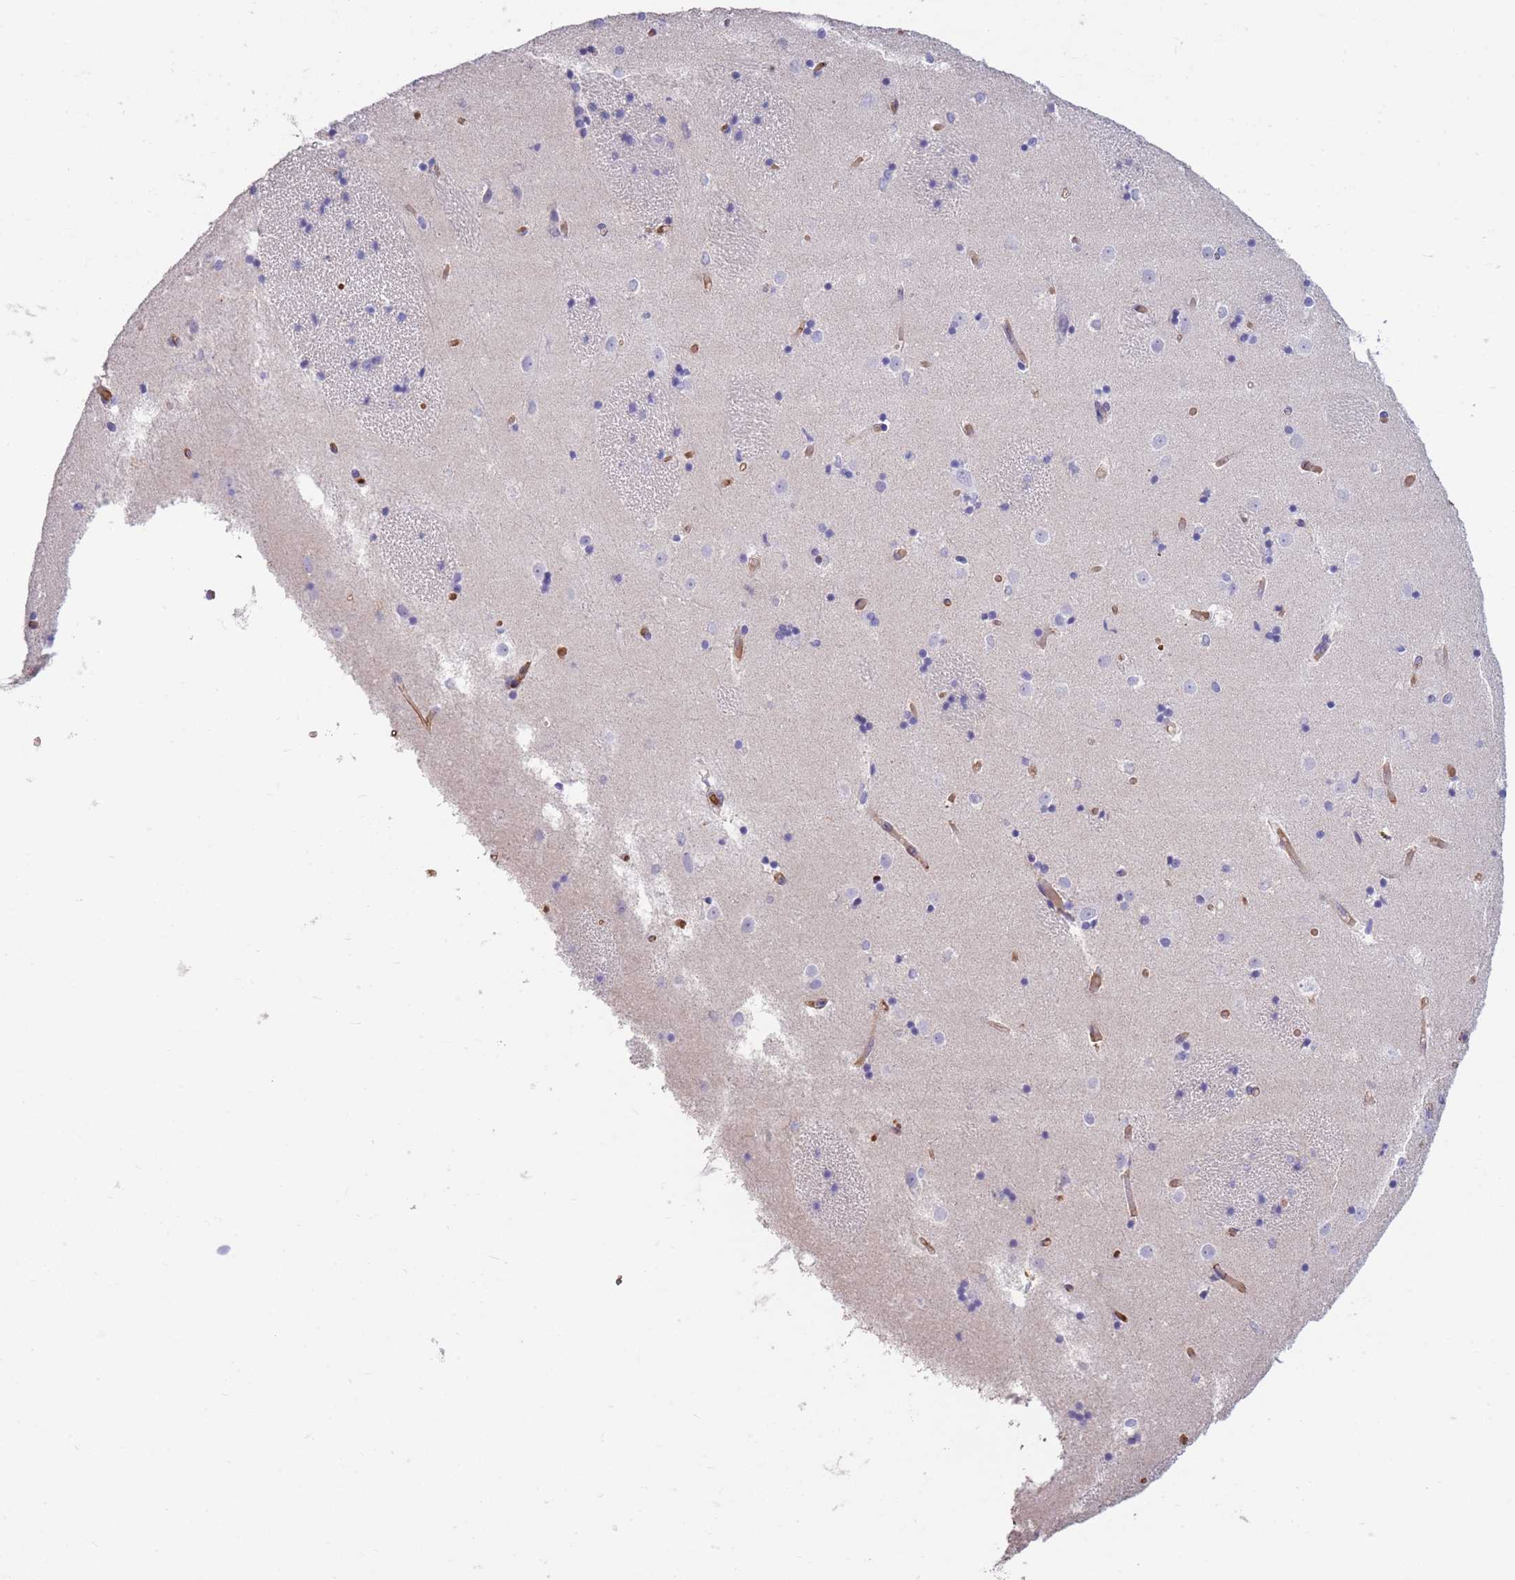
{"staining": {"intensity": "negative", "quantity": "none", "location": "none"}, "tissue": "caudate", "cell_type": "Glial cells", "image_type": "normal", "snomed": [{"axis": "morphology", "description": "Normal tissue, NOS"}, {"axis": "topography", "description": "Lateral ventricle wall"}], "caption": "A micrograph of caudate stained for a protein displays no brown staining in glial cells. The staining is performed using DAB brown chromogen with nuclei counter-stained in using hematoxylin.", "gene": "ANKRD53", "patient": {"sex": "female", "age": 52}}